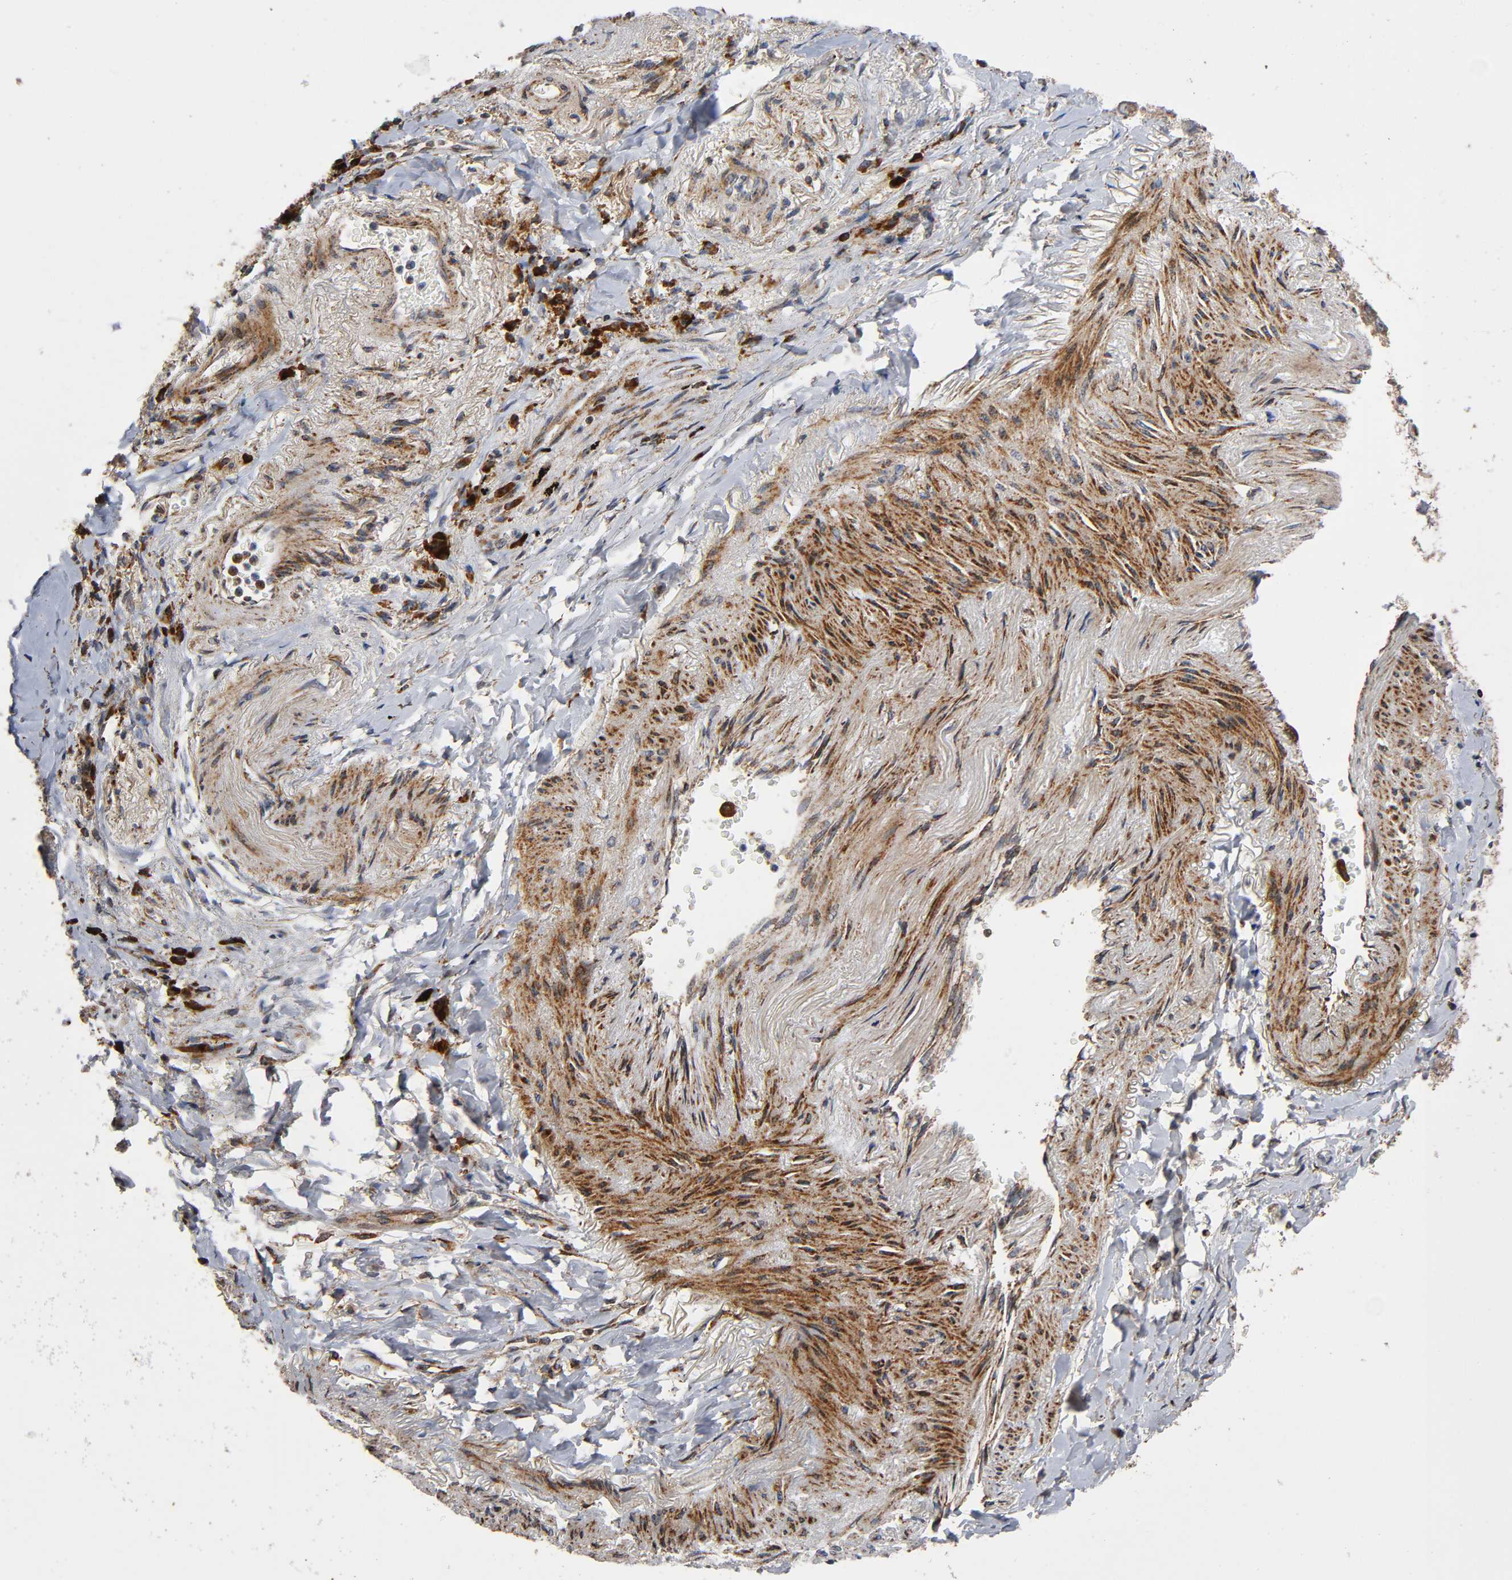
{"staining": {"intensity": "strong", "quantity": "25%-75%", "location": "cytoplasmic/membranous"}, "tissue": "lung cancer", "cell_type": "Tumor cells", "image_type": "cancer", "snomed": [{"axis": "morphology", "description": "Adenocarcinoma, NOS"}, {"axis": "topography", "description": "Lung"}], "caption": "The image shows immunohistochemical staining of lung cancer. There is strong cytoplasmic/membranous expression is appreciated in approximately 25%-75% of tumor cells. The staining was performed using DAB (3,3'-diaminobenzidine), with brown indicating positive protein expression. Nuclei are stained blue with hematoxylin.", "gene": "MAP3K1", "patient": {"sex": "female", "age": 64}}